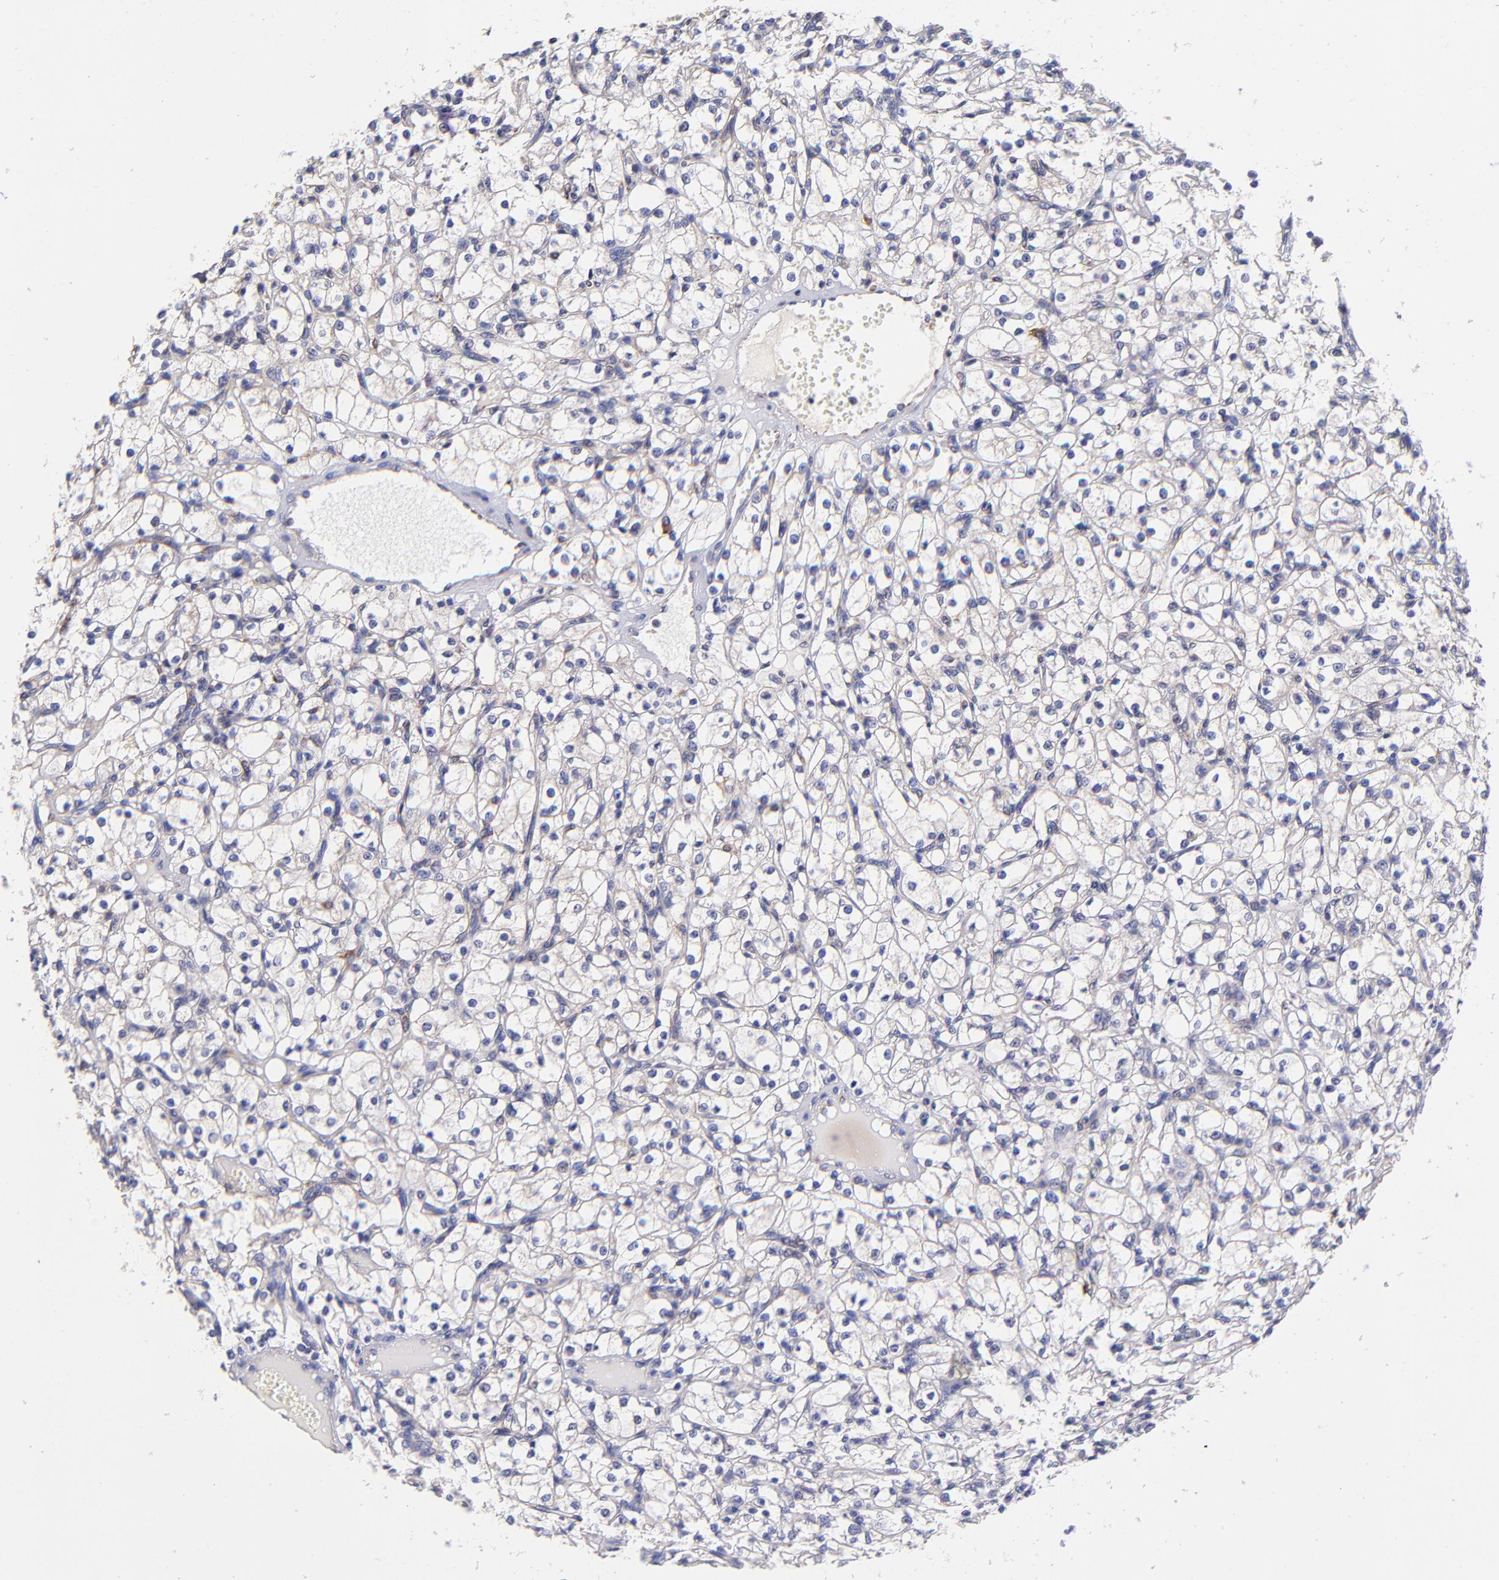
{"staining": {"intensity": "negative", "quantity": "none", "location": "none"}, "tissue": "renal cancer", "cell_type": "Tumor cells", "image_type": "cancer", "snomed": [{"axis": "morphology", "description": "Adenocarcinoma, NOS"}, {"axis": "topography", "description": "Kidney"}], "caption": "Human renal adenocarcinoma stained for a protein using immunohistochemistry (IHC) exhibits no positivity in tumor cells.", "gene": "PREX1", "patient": {"sex": "male", "age": 61}}